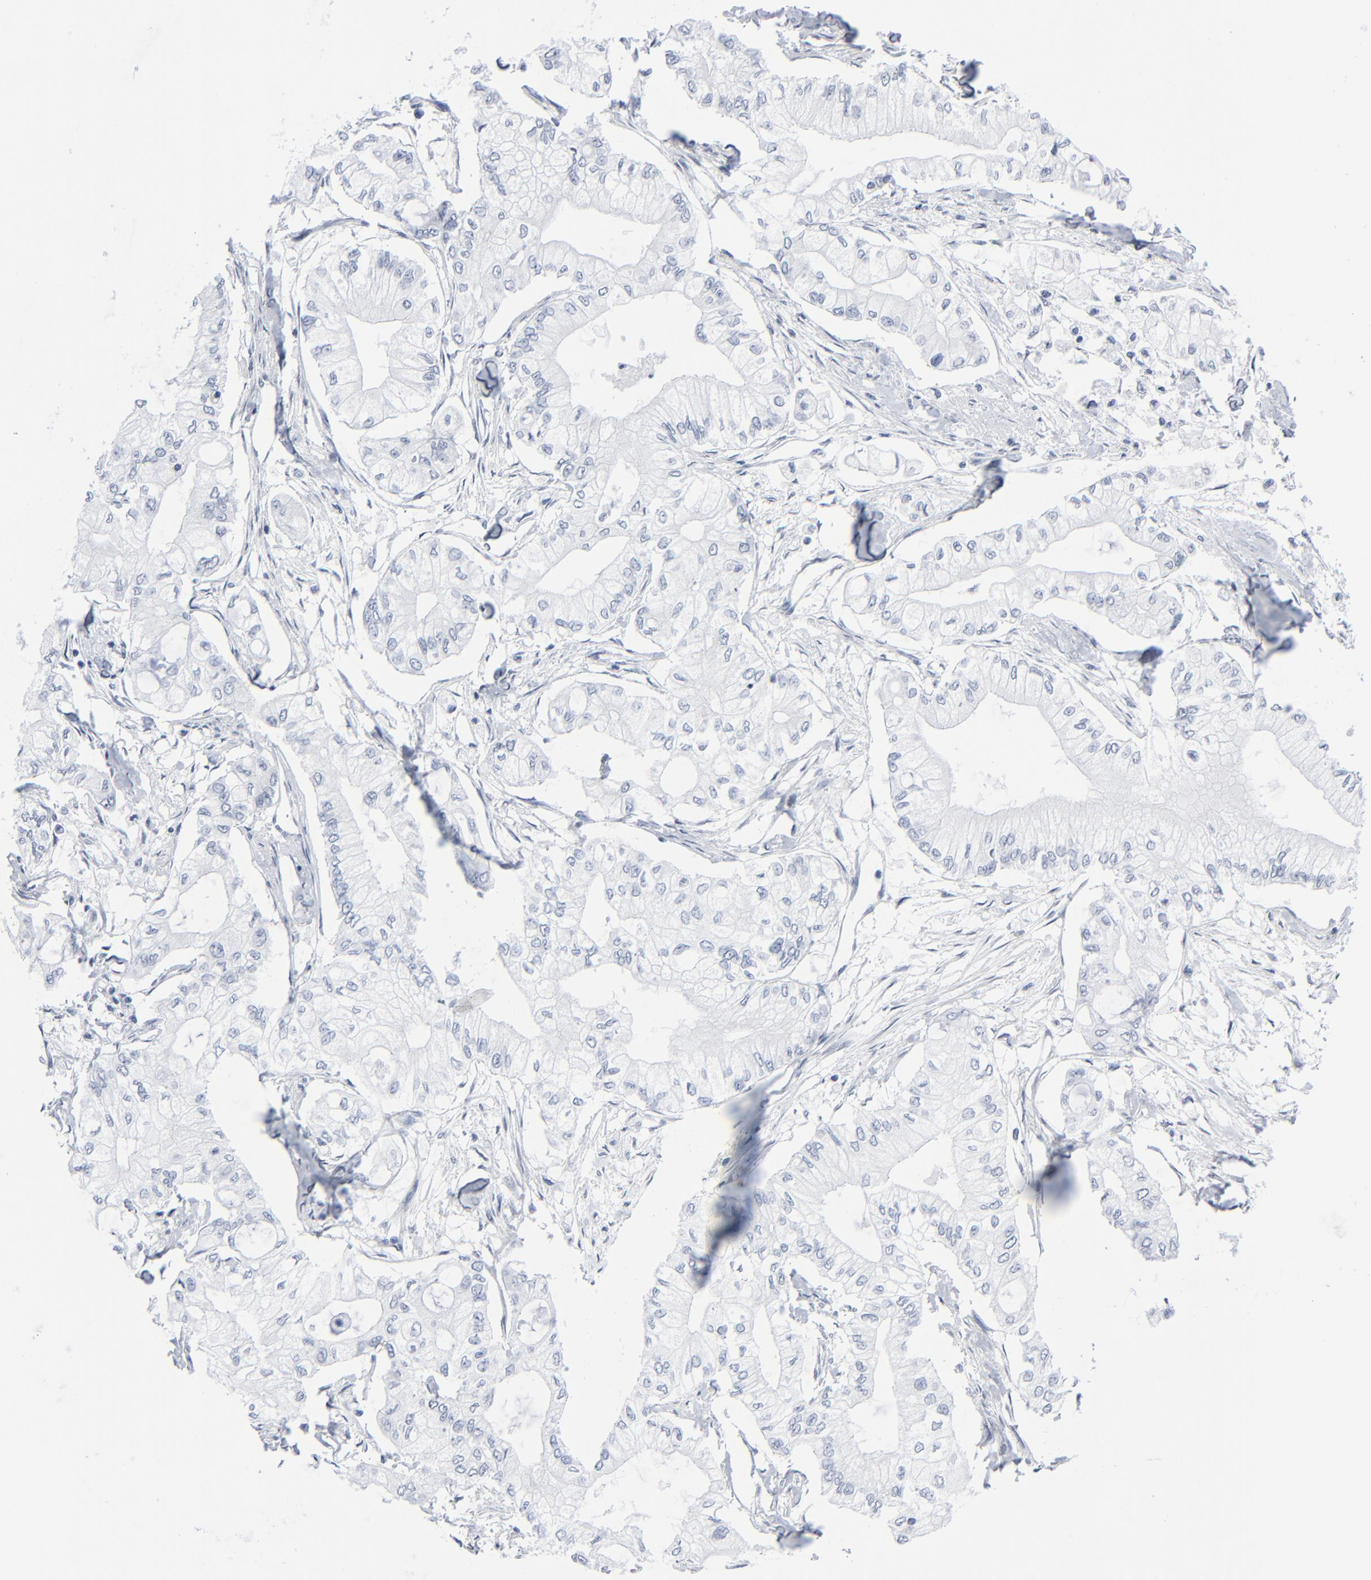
{"staining": {"intensity": "negative", "quantity": "none", "location": "none"}, "tissue": "pancreatic cancer", "cell_type": "Tumor cells", "image_type": "cancer", "snomed": [{"axis": "morphology", "description": "Adenocarcinoma, NOS"}, {"axis": "topography", "description": "Pancreas"}], "caption": "The histopathology image shows no staining of tumor cells in pancreatic cancer.", "gene": "SIRT1", "patient": {"sex": "male", "age": 79}}